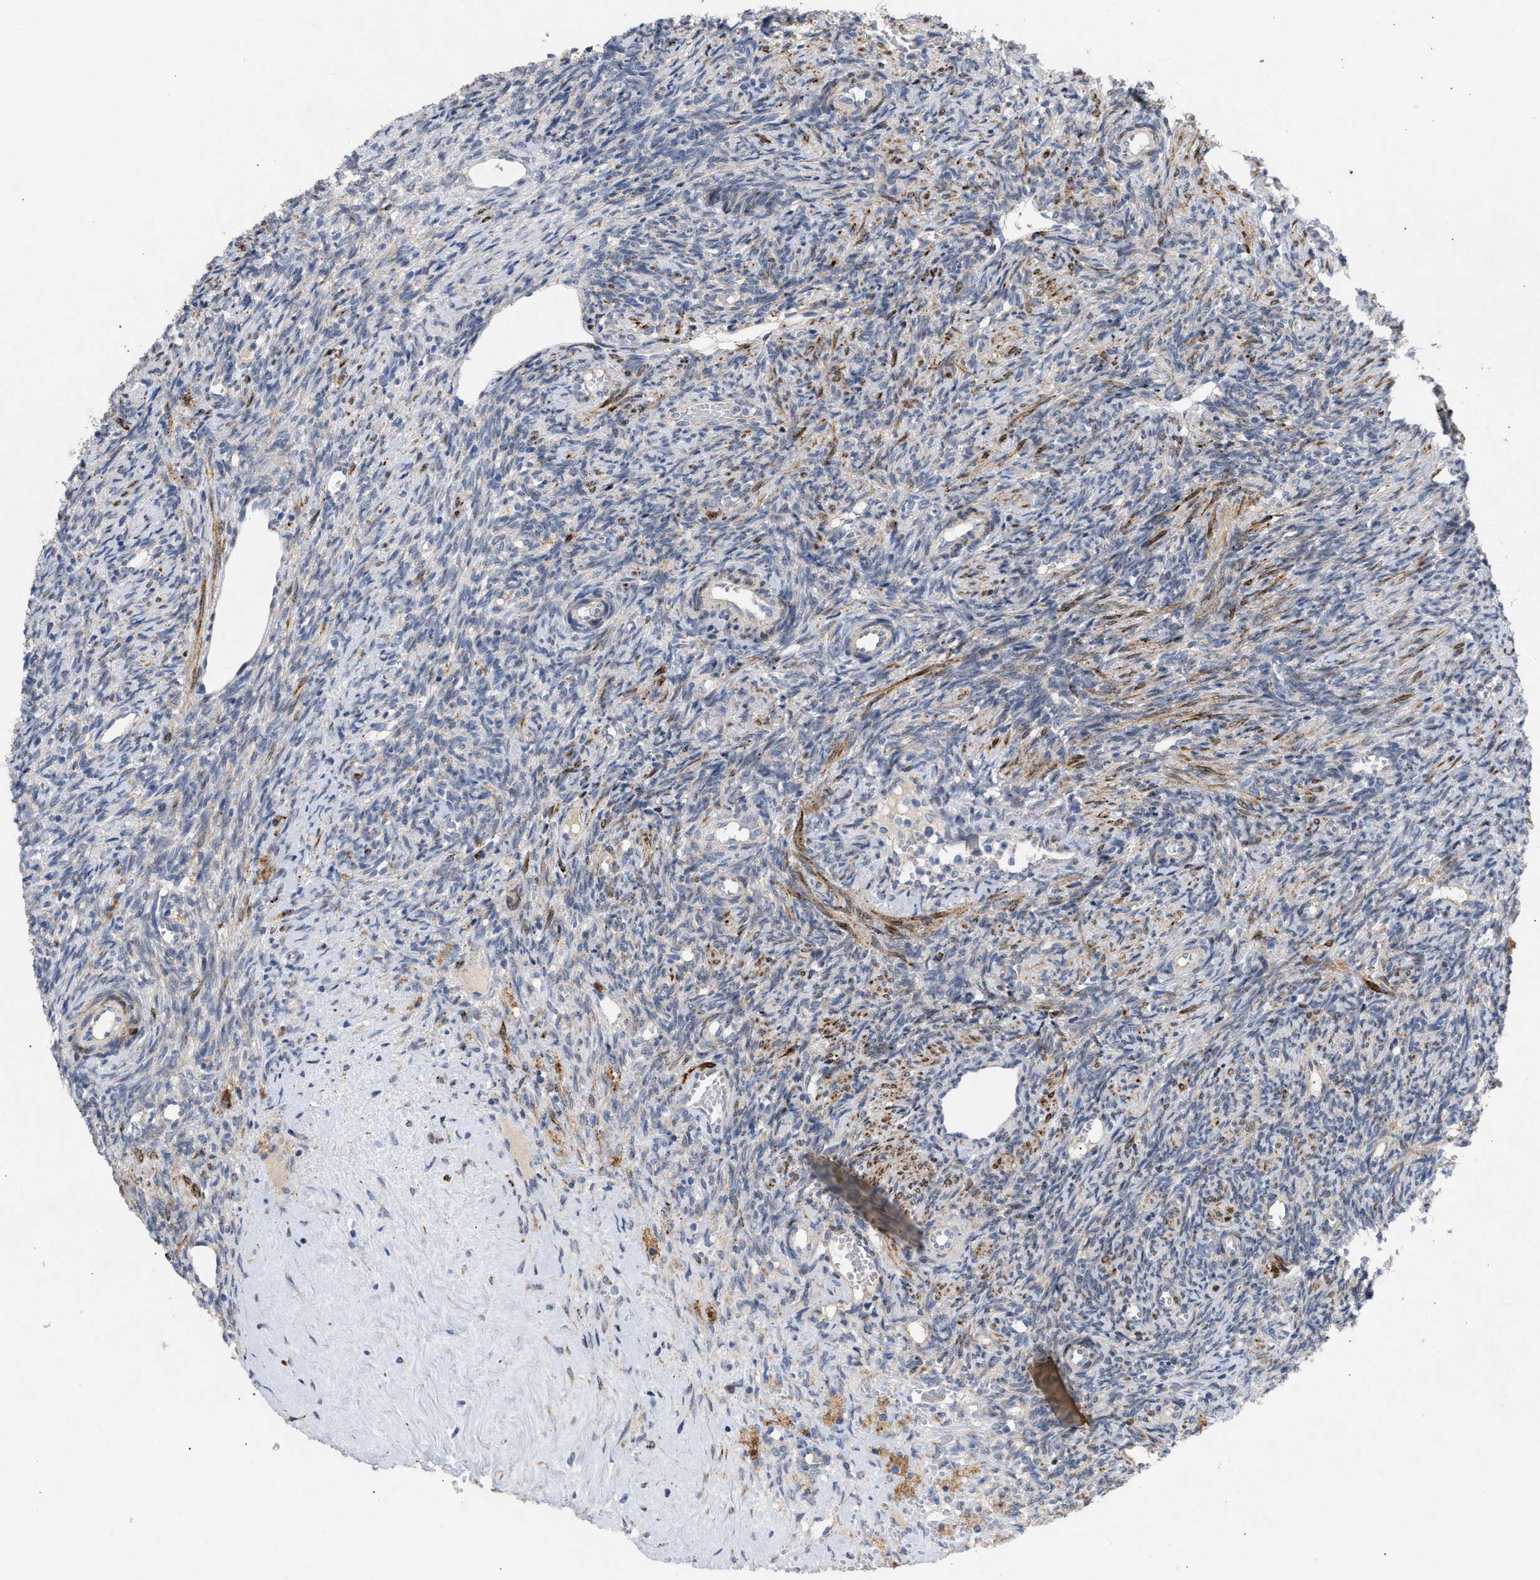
{"staining": {"intensity": "weak", "quantity": "25%-75%", "location": "cytoplasmic/membranous"}, "tissue": "ovary", "cell_type": "Follicle cells", "image_type": "normal", "snomed": [{"axis": "morphology", "description": "Normal tissue, NOS"}, {"axis": "topography", "description": "Ovary"}], "caption": "About 25%-75% of follicle cells in unremarkable human ovary show weak cytoplasmic/membranous protein positivity as visualized by brown immunohistochemical staining.", "gene": "SELENOM", "patient": {"sex": "female", "age": 41}}